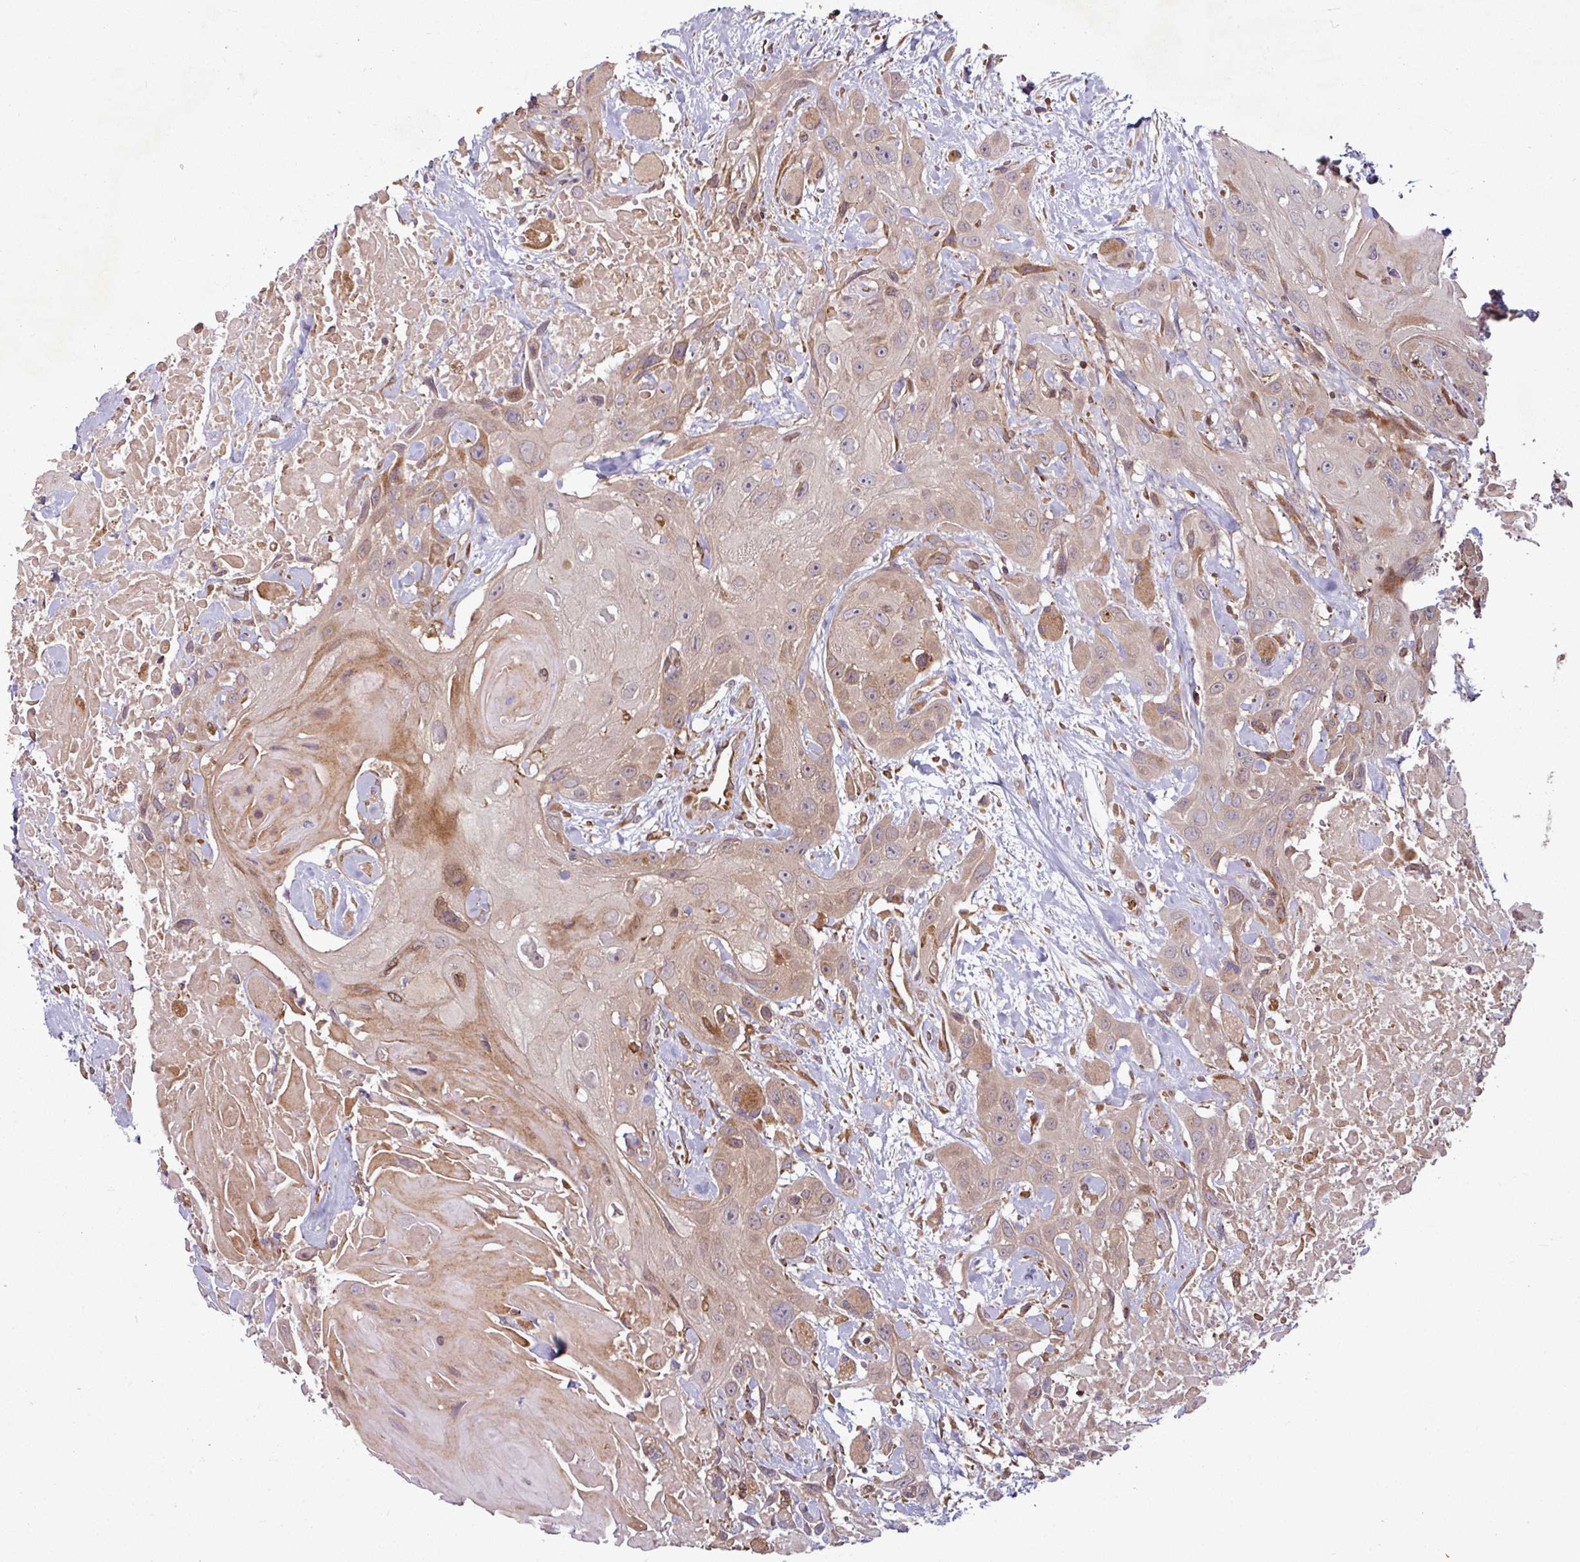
{"staining": {"intensity": "moderate", "quantity": "<25%", "location": "cytoplasmic/membranous"}, "tissue": "head and neck cancer", "cell_type": "Tumor cells", "image_type": "cancer", "snomed": [{"axis": "morphology", "description": "Squamous cell carcinoma, NOS"}, {"axis": "topography", "description": "Head-Neck"}], "caption": "The micrograph exhibits immunohistochemical staining of head and neck cancer. There is moderate cytoplasmic/membranous expression is appreciated in approximately <25% of tumor cells. Using DAB (brown) and hematoxylin (blue) stains, captured at high magnification using brightfield microscopy.", "gene": "RAB5A", "patient": {"sex": "male", "age": 81}}